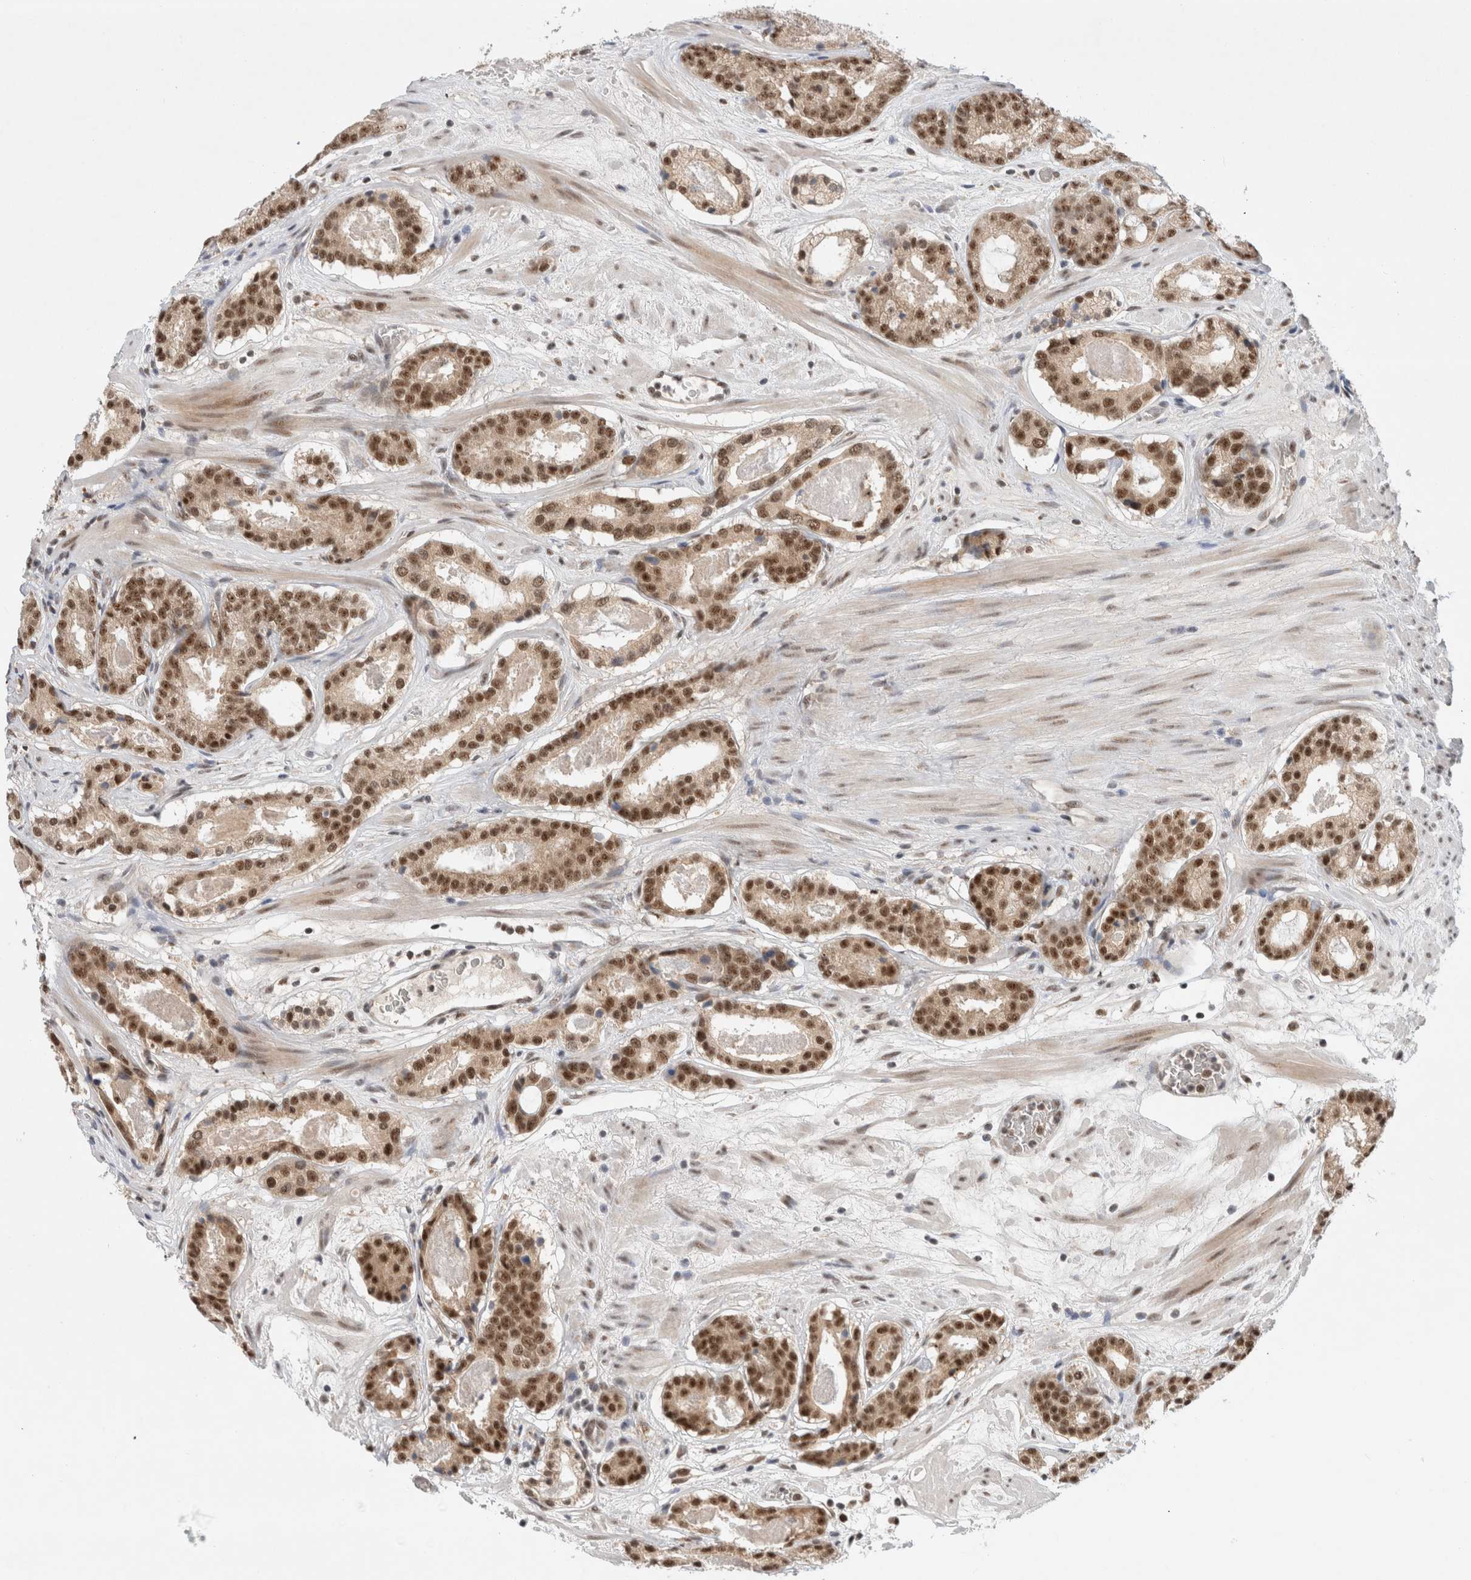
{"staining": {"intensity": "moderate", "quantity": ">75%", "location": "nuclear"}, "tissue": "prostate cancer", "cell_type": "Tumor cells", "image_type": "cancer", "snomed": [{"axis": "morphology", "description": "Adenocarcinoma, Low grade"}, {"axis": "topography", "description": "Prostate"}], "caption": "This is a photomicrograph of immunohistochemistry (IHC) staining of adenocarcinoma (low-grade) (prostate), which shows moderate positivity in the nuclear of tumor cells.", "gene": "NCAPG2", "patient": {"sex": "male", "age": 69}}